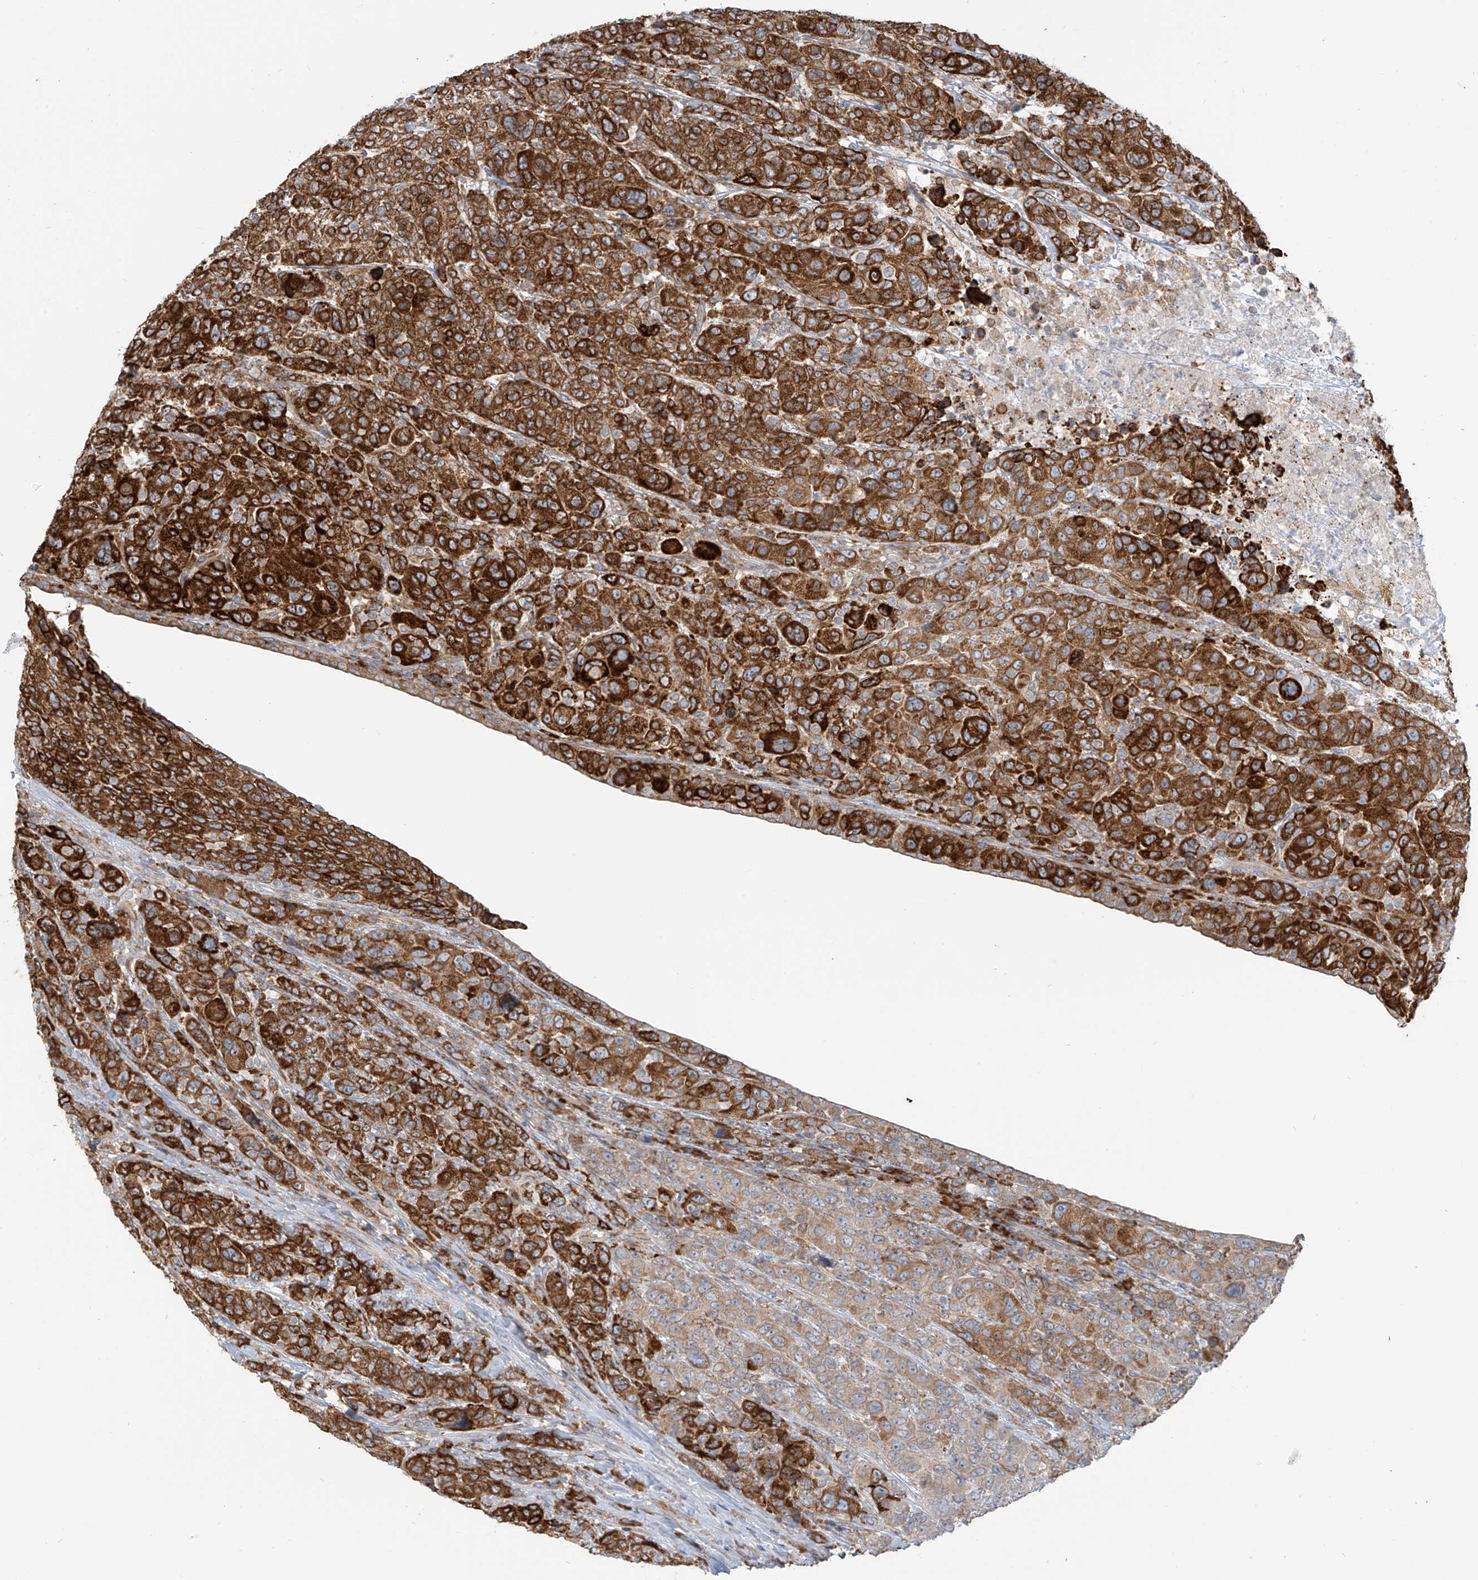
{"staining": {"intensity": "strong", "quantity": ">75%", "location": "cytoplasmic/membranous"}, "tissue": "breast cancer", "cell_type": "Tumor cells", "image_type": "cancer", "snomed": [{"axis": "morphology", "description": "Duct carcinoma"}, {"axis": "topography", "description": "Breast"}], "caption": "IHC micrograph of human intraductal carcinoma (breast) stained for a protein (brown), which shows high levels of strong cytoplasmic/membranous staining in about >75% of tumor cells.", "gene": "KATNIP", "patient": {"sex": "female", "age": 37}}